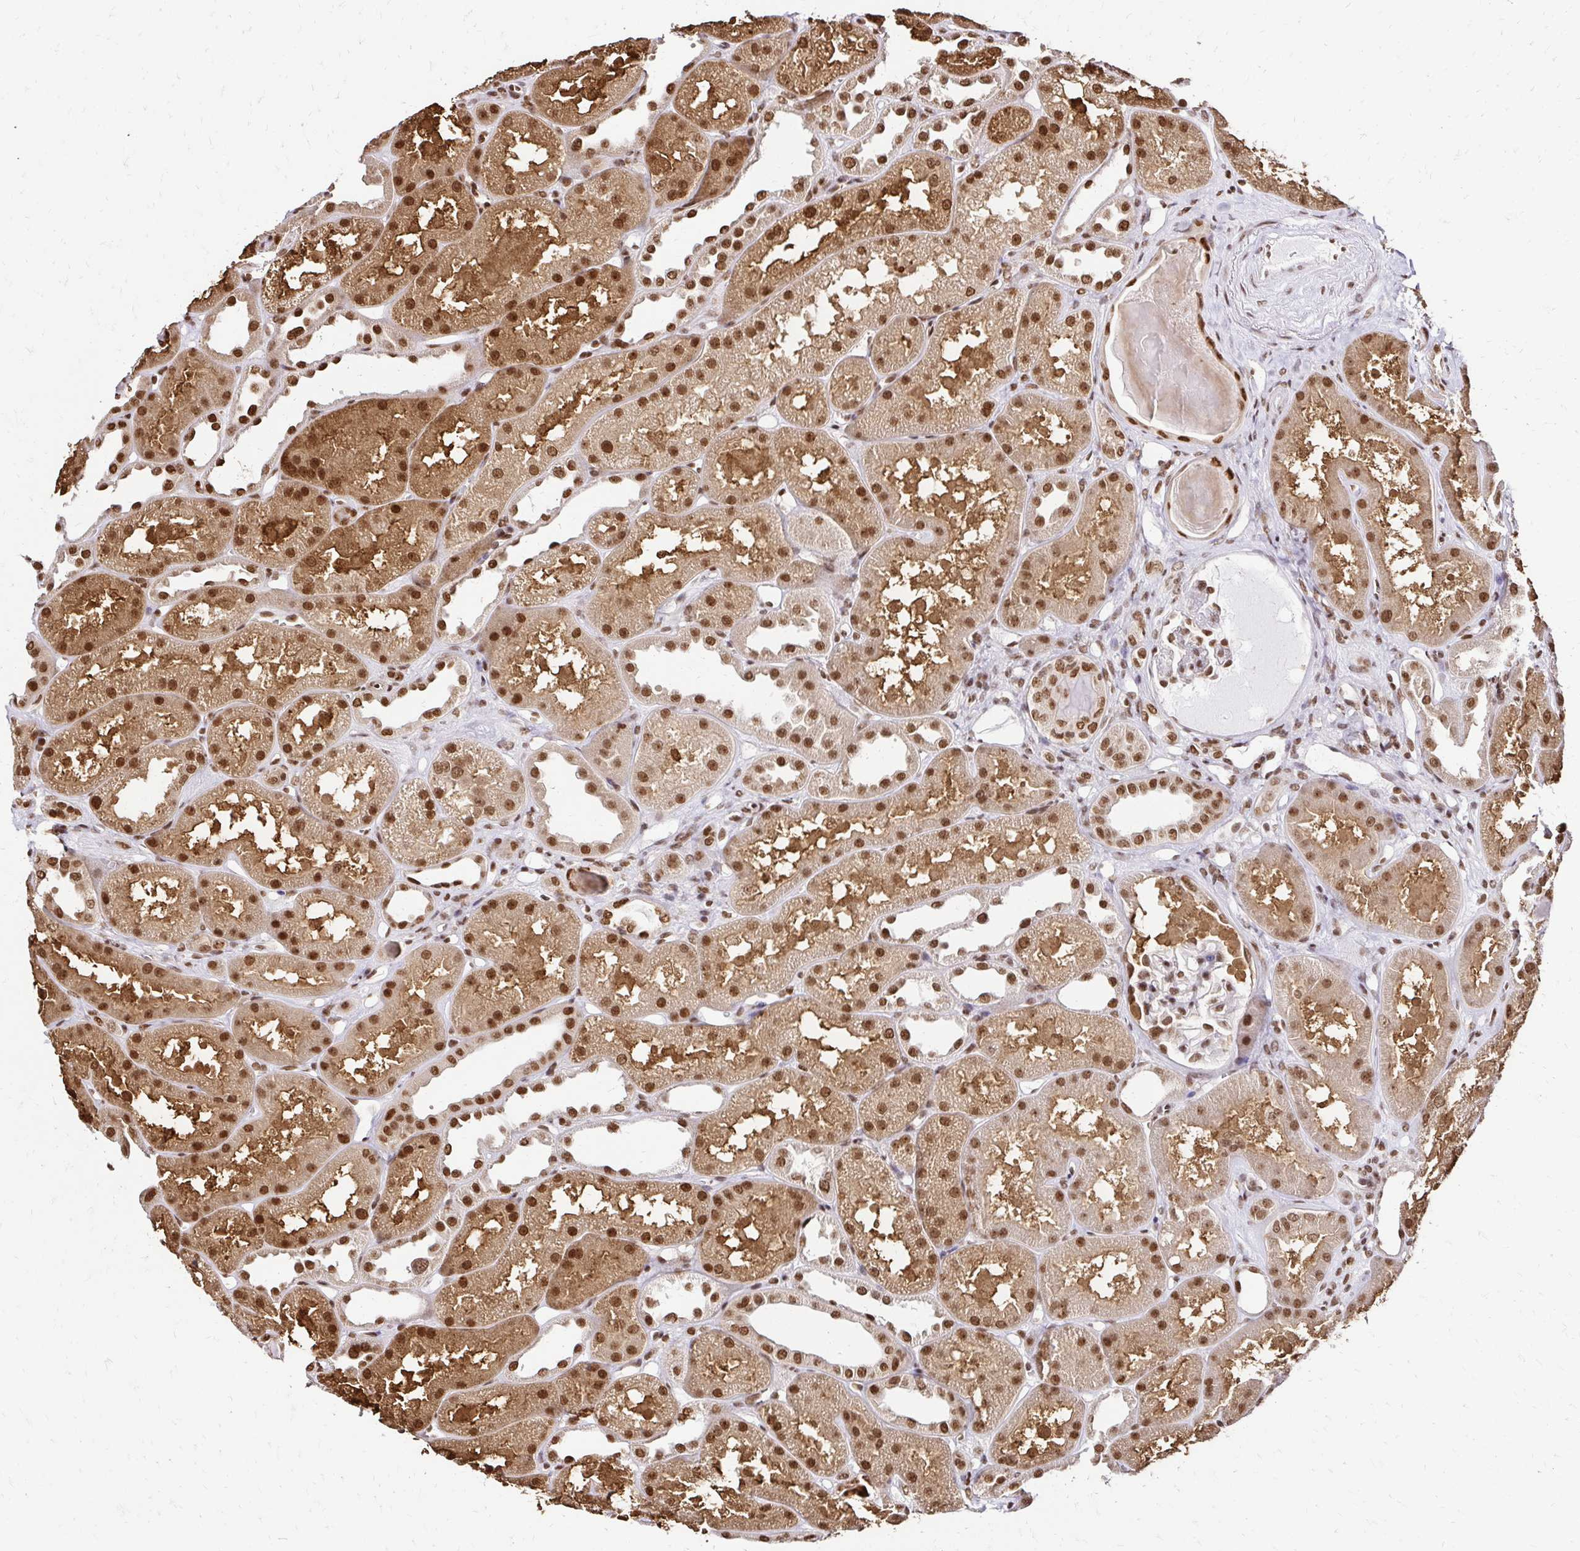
{"staining": {"intensity": "strong", "quantity": ">75%", "location": "nuclear"}, "tissue": "kidney", "cell_type": "Cells in glomeruli", "image_type": "normal", "snomed": [{"axis": "morphology", "description": "Normal tissue, NOS"}, {"axis": "topography", "description": "Kidney"}], "caption": "Strong nuclear positivity for a protein is seen in approximately >75% of cells in glomeruli of normal kidney using immunohistochemistry (IHC).", "gene": "GLYR1", "patient": {"sex": "male", "age": 61}}